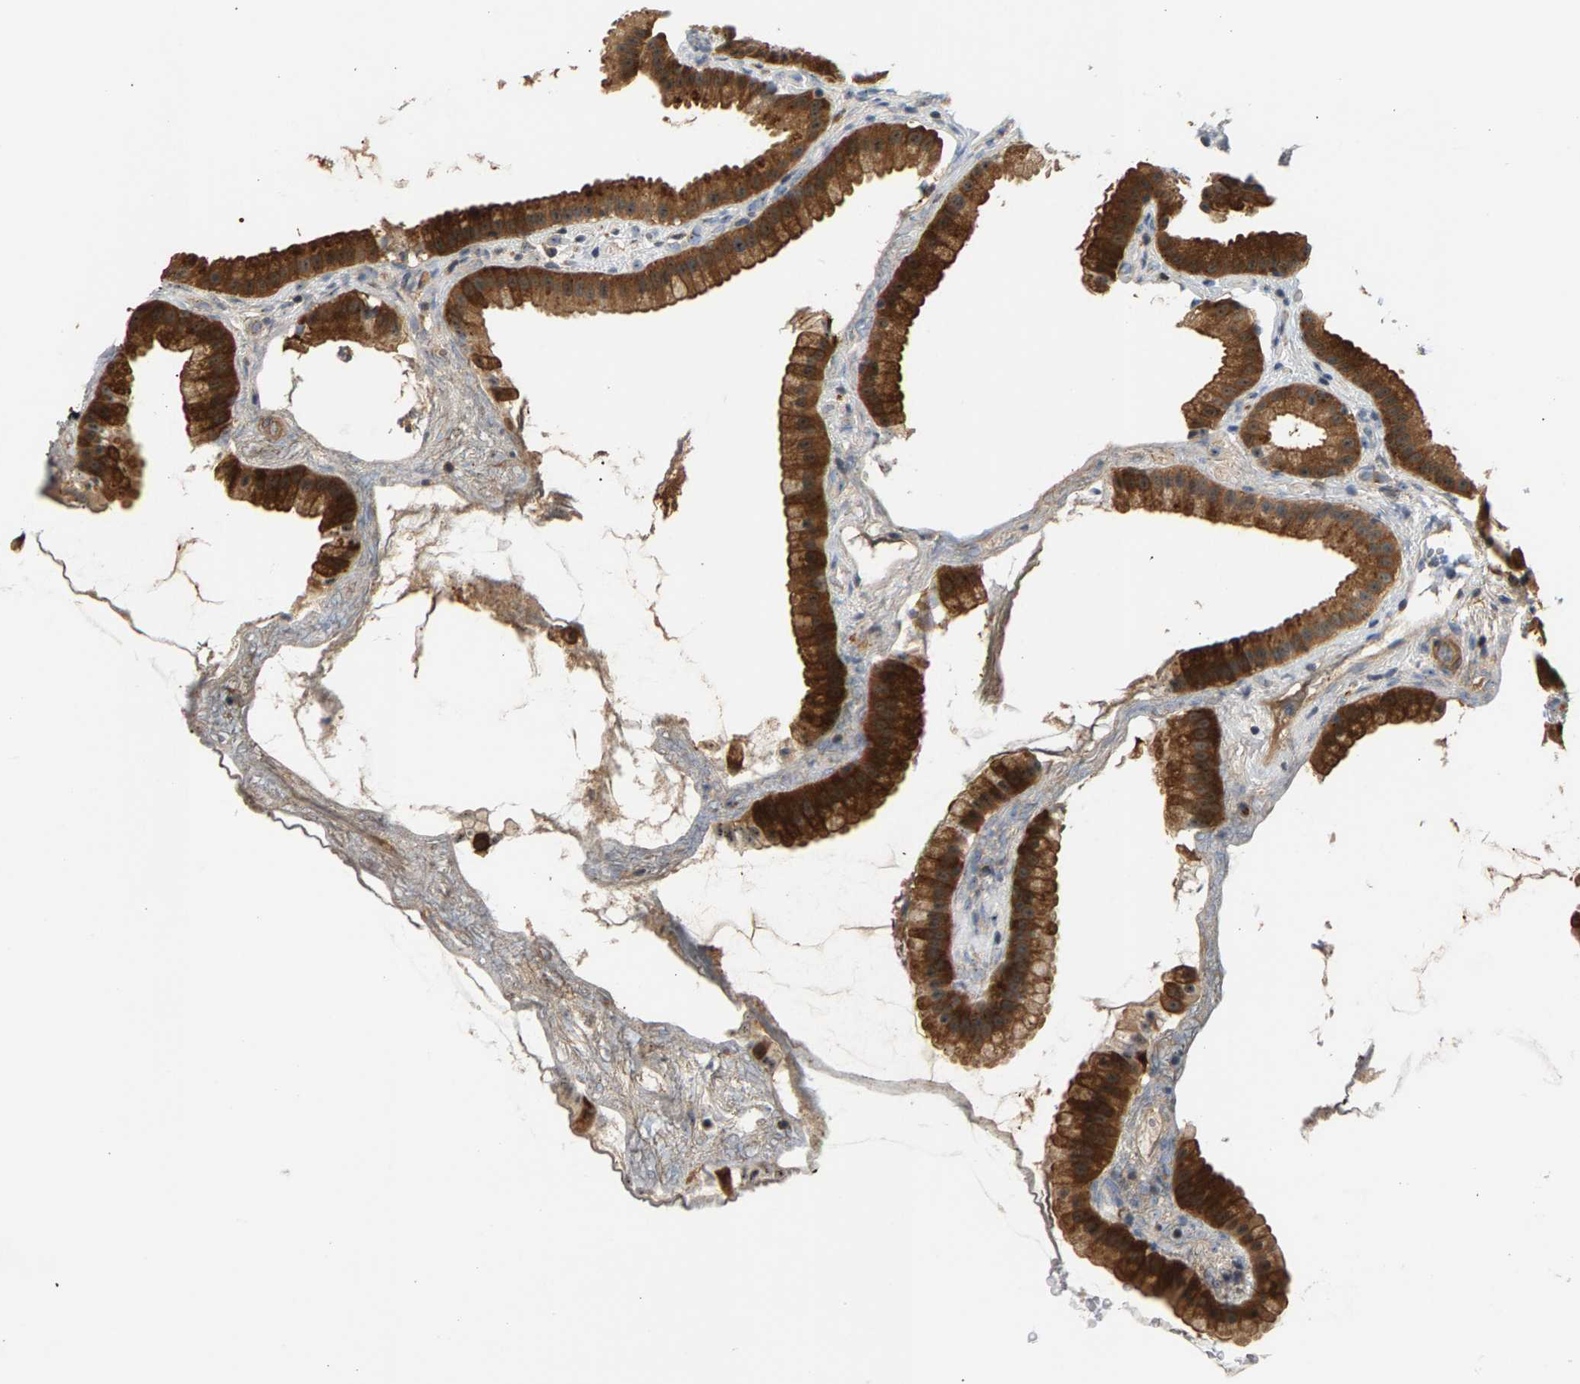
{"staining": {"intensity": "strong", "quantity": ">75%", "location": "cytoplasmic/membranous"}, "tissue": "gallbladder", "cell_type": "Glandular cells", "image_type": "normal", "snomed": [{"axis": "morphology", "description": "Normal tissue, NOS"}, {"axis": "topography", "description": "Gallbladder"}], "caption": "Immunohistochemistry staining of benign gallbladder, which shows high levels of strong cytoplasmic/membranous expression in about >75% of glandular cells indicating strong cytoplasmic/membranous protein staining. The staining was performed using DAB (brown) for protein detection and nuclei were counterstained in hematoxylin (blue).", "gene": "MAP2K5", "patient": {"sex": "female", "age": 64}}